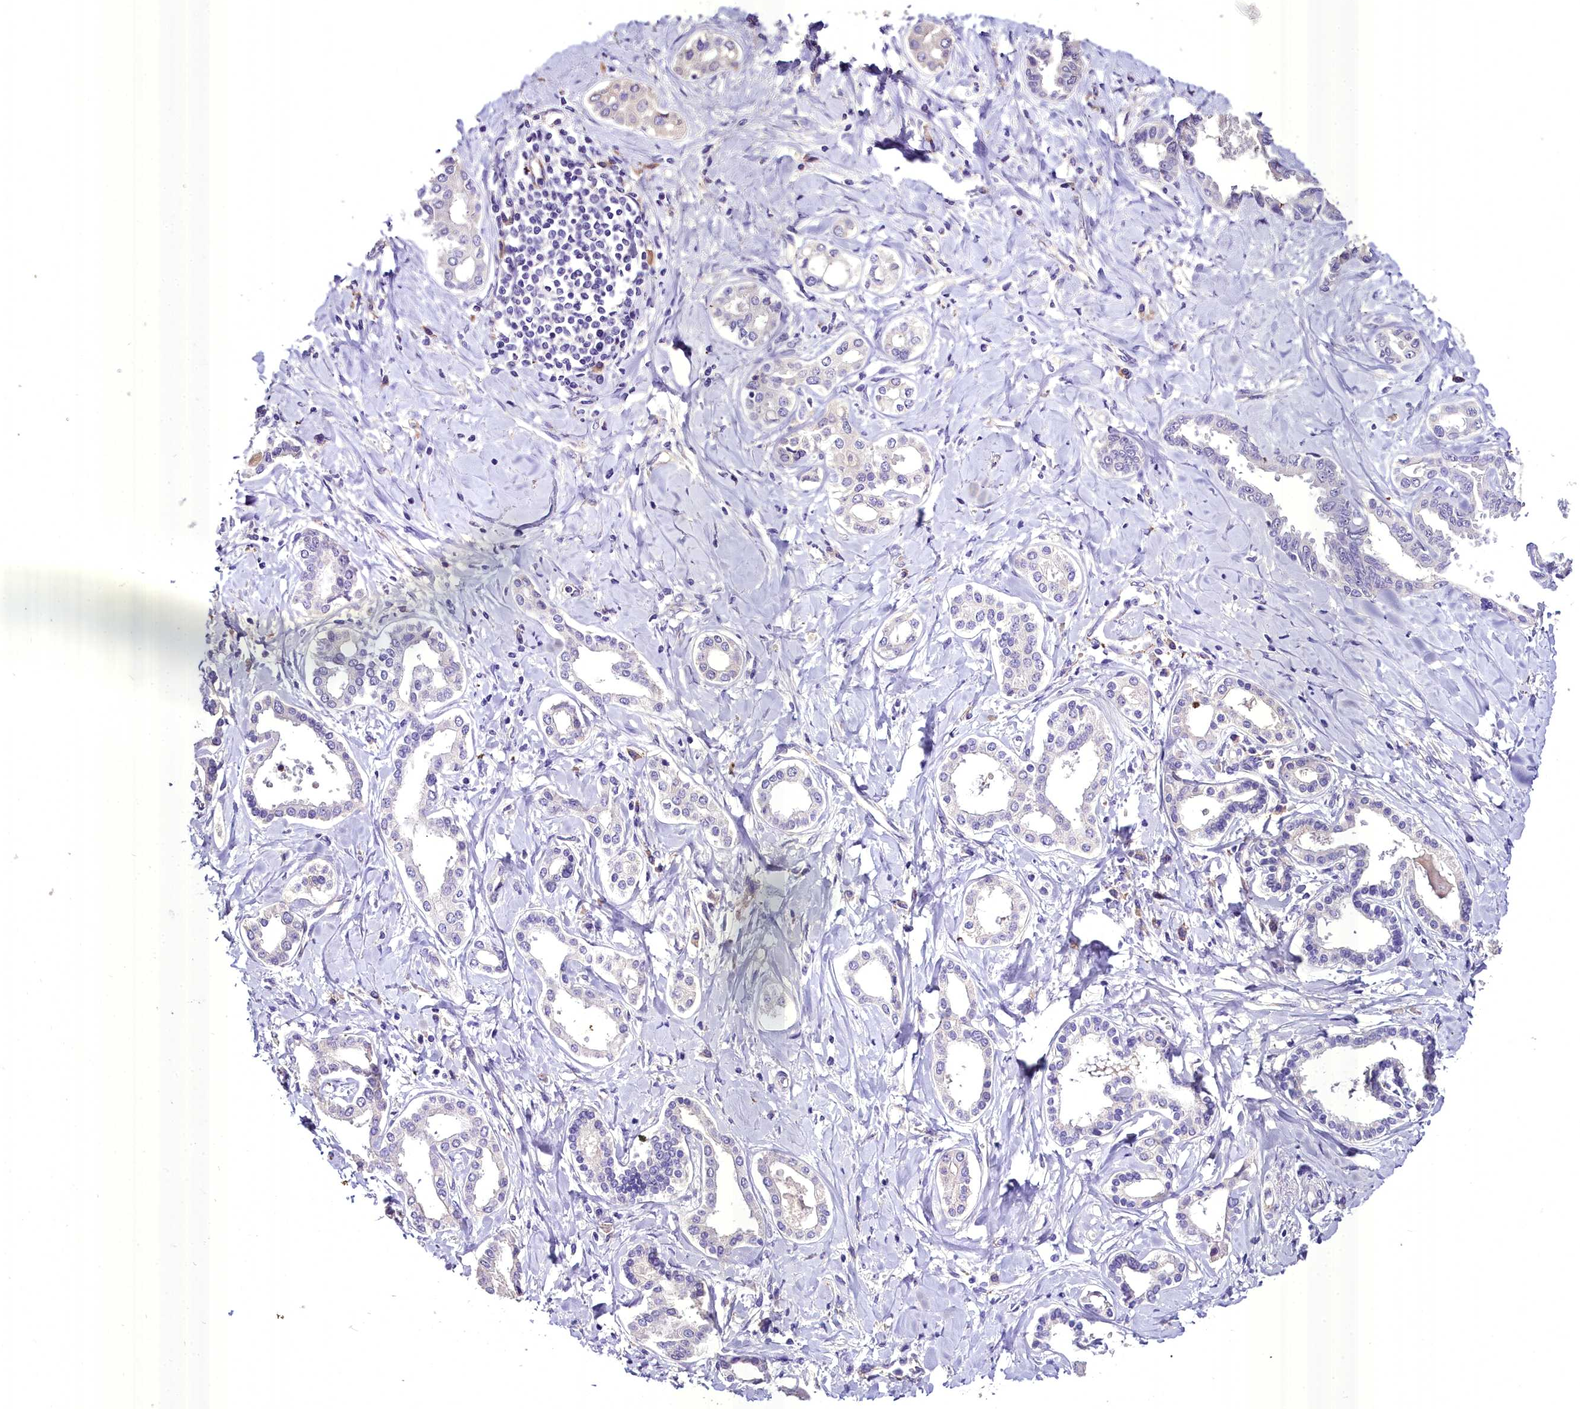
{"staining": {"intensity": "negative", "quantity": "none", "location": "none"}, "tissue": "liver cancer", "cell_type": "Tumor cells", "image_type": "cancer", "snomed": [{"axis": "morphology", "description": "Cholangiocarcinoma"}, {"axis": "topography", "description": "Liver"}], "caption": "Micrograph shows no protein staining in tumor cells of liver cancer tissue. Brightfield microscopy of immunohistochemistry (IHC) stained with DAB (3,3'-diaminobenzidine) (brown) and hematoxylin (blue), captured at high magnification.", "gene": "MS4A18", "patient": {"sex": "female", "age": 77}}